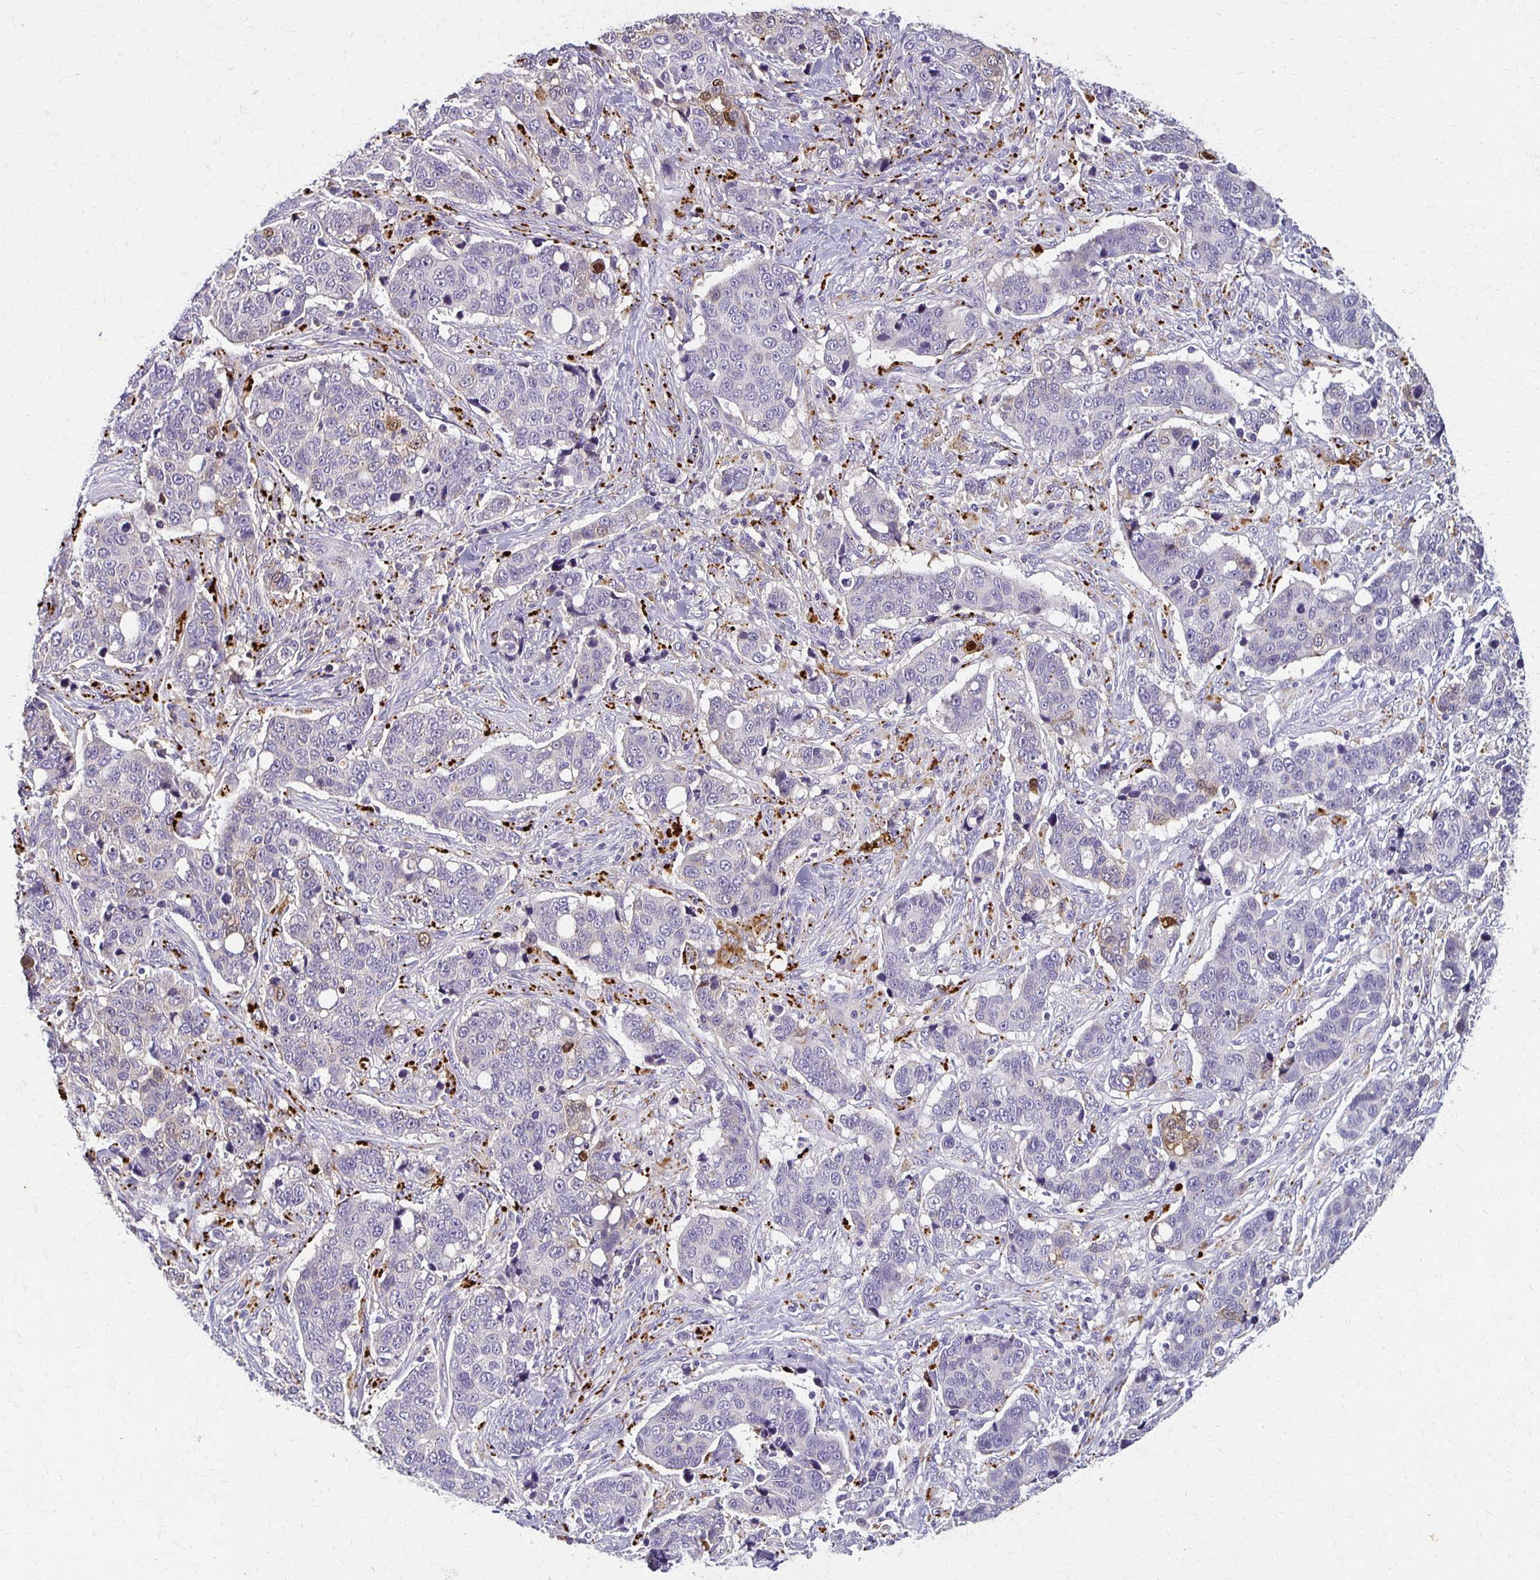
{"staining": {"intensity": "negative", "quantity": "none", "location": "none"}, "tissue": "lung cancer", "cell_type": "Tumor cells", "image_type": "cancer", "snomed": [{"axis": "morphology", "description": "Squamous cell carcinoma, NOS"}, {"axis": "topography", "description": "Lymph node"}, {"axis": "topography", "description": "Lung"}], "caption": "DAB (3,3'-diaminobenzidine) immunohistochemical staining of lung cancer reveals no significant expression in tumor cells.", "gene": "BBS12", "patient": {"sex": "male", "age": 61}}